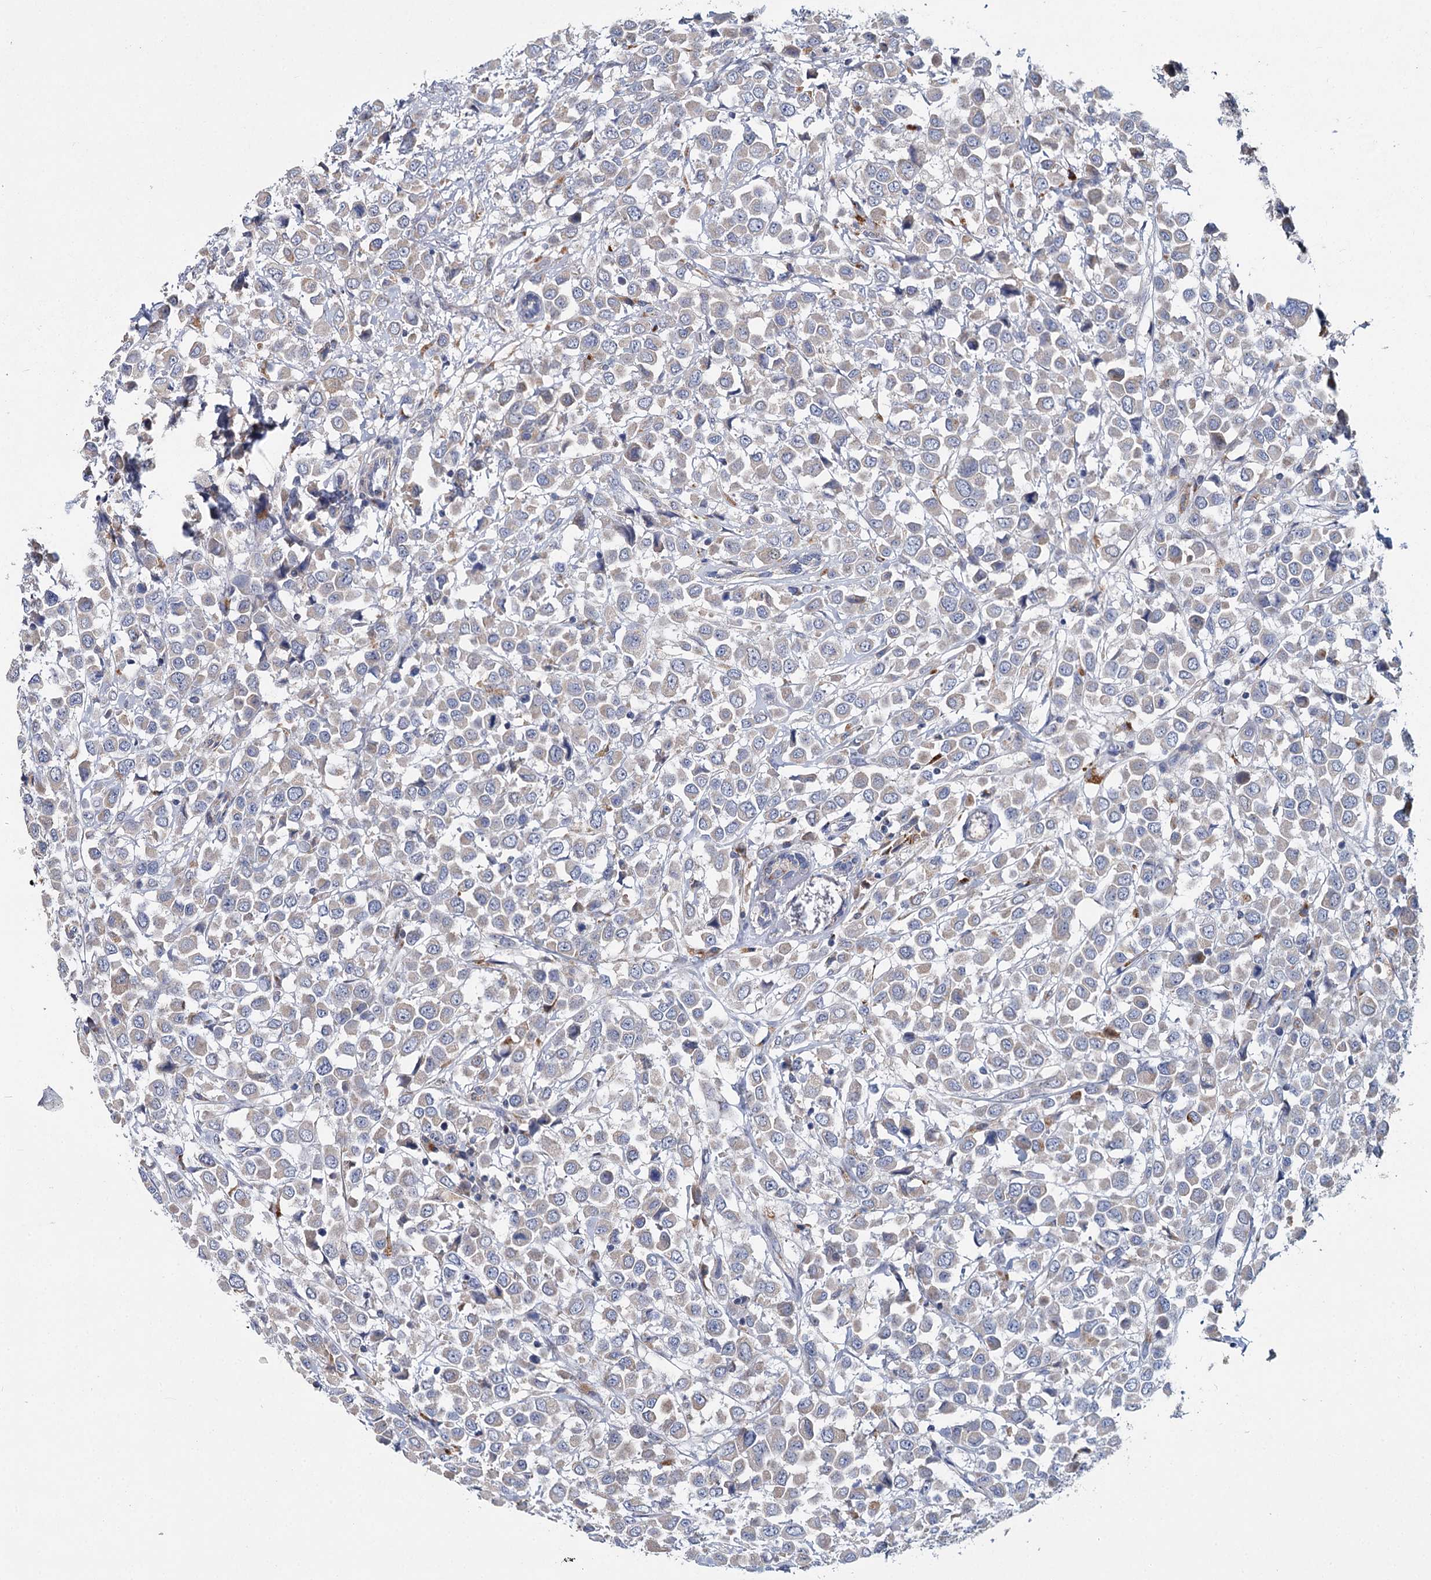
{"staining": {"intensity": "weak", "quantity": "<25%", "location": "cytoplasmic/membranous"}, "tissue": "breast cancer", "cell_type": "Tumor cells", "image_type": "cancer", "snomed": [{"axis": "morphology", "description": "Duct carcinoma"}, {"axis": "topography", "description": "Breast"}], "caption": "This is a histopathology image of immunohistochemistry staining of breast invasive ductal carcinoma, which shows no positivity in tumor cells.", "gene": "ANKRD16", "patient": {"sex": "female", "age": 61}}